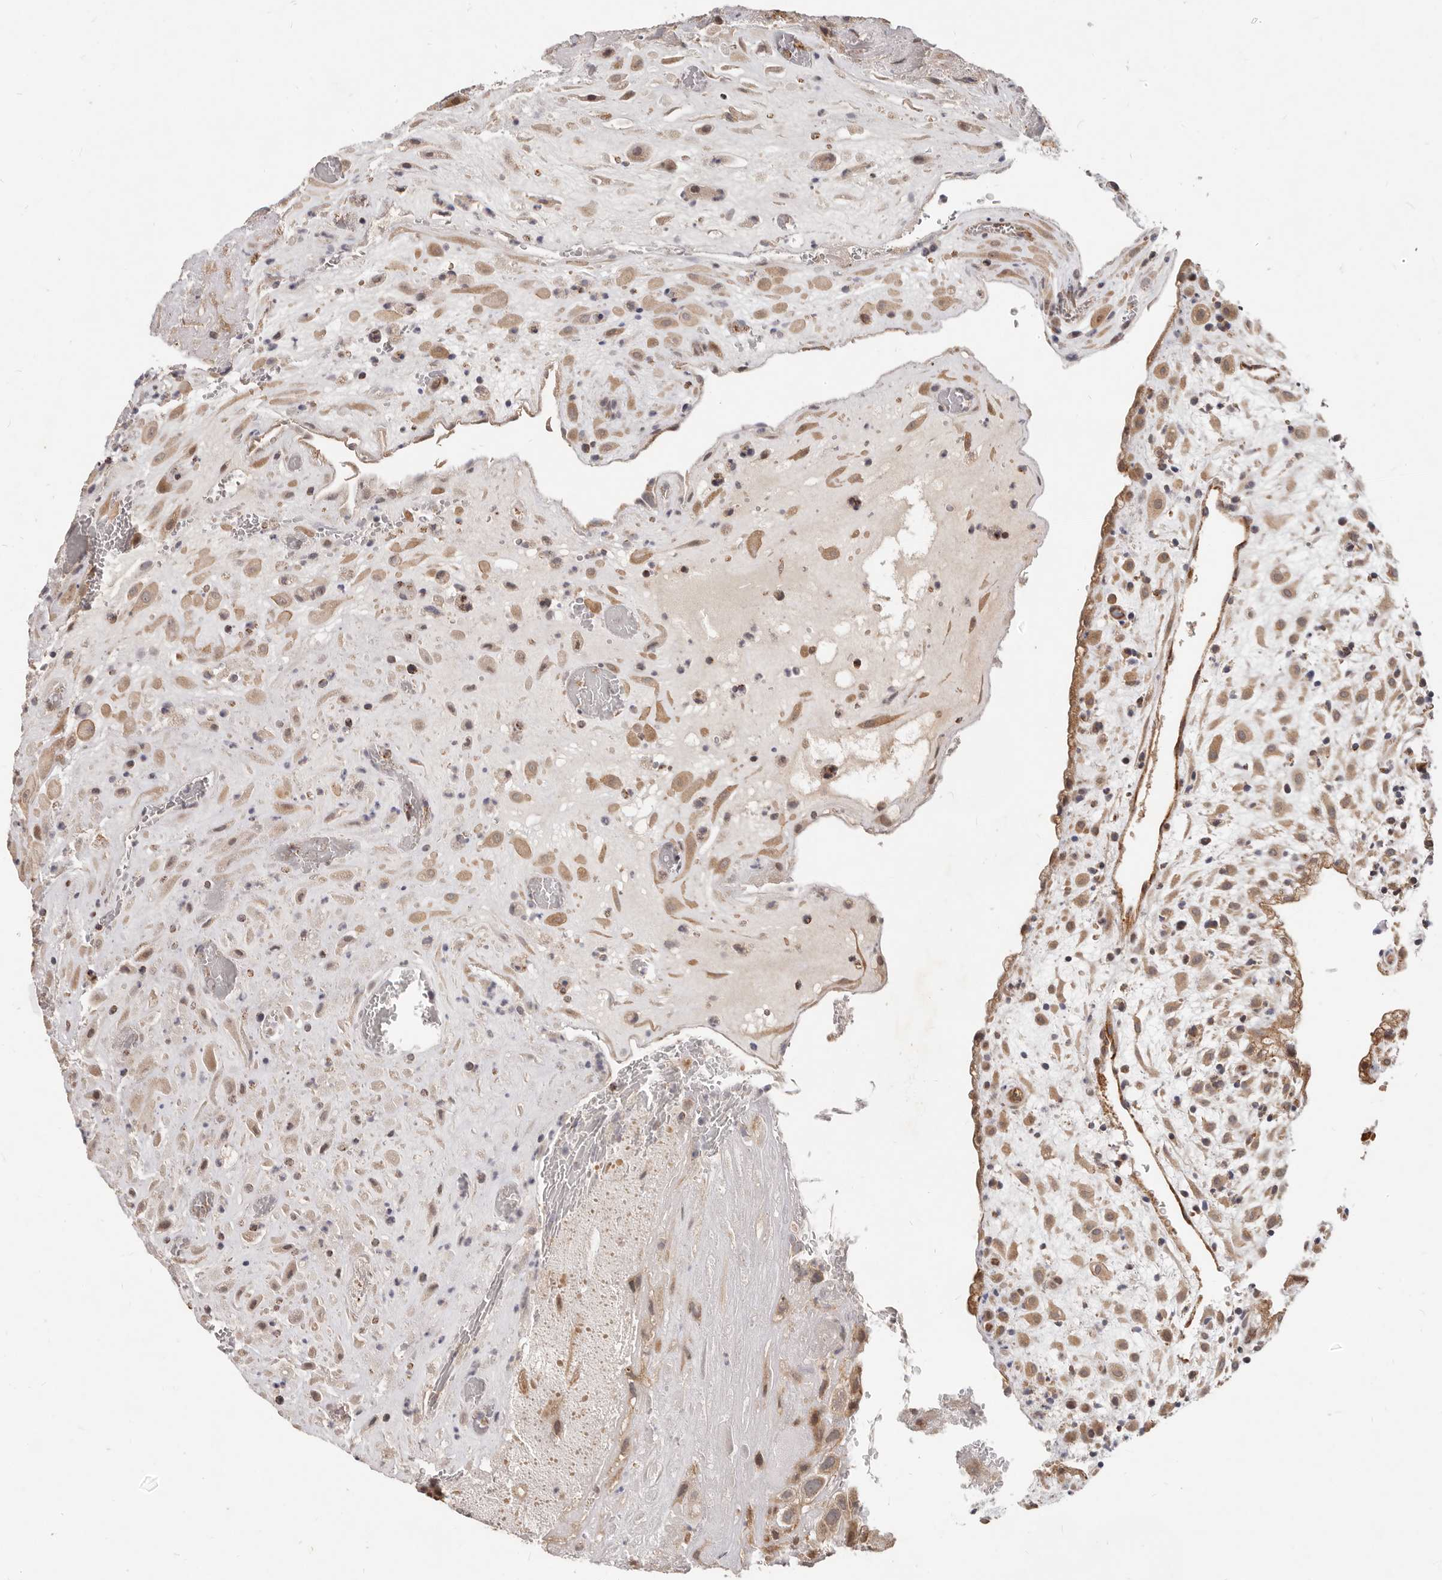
{"staining": {"intensity": "moderate", "quantity": ">75%", "location": "cytoplasmic/membranous"}, "tissue": "placenta", "cell_type": "Decidual cells", "image_type": "normal", "snomed": [{"axis": "morphology", "description": "Normal tissue, NOS"}, {"axis": "topography", "description": "Placenta"}], "caption": "This photomicrograph demonstrates normal placenta stained with immunohistochemistry (IHC) to label a protein in brown. The cytoplasmic/membranous of decidual cells show moderate positivity for the protein. Nuclei are counter-stained blue.", "gene": "USP49", "patient": {"sex": "female", "age": 35}}